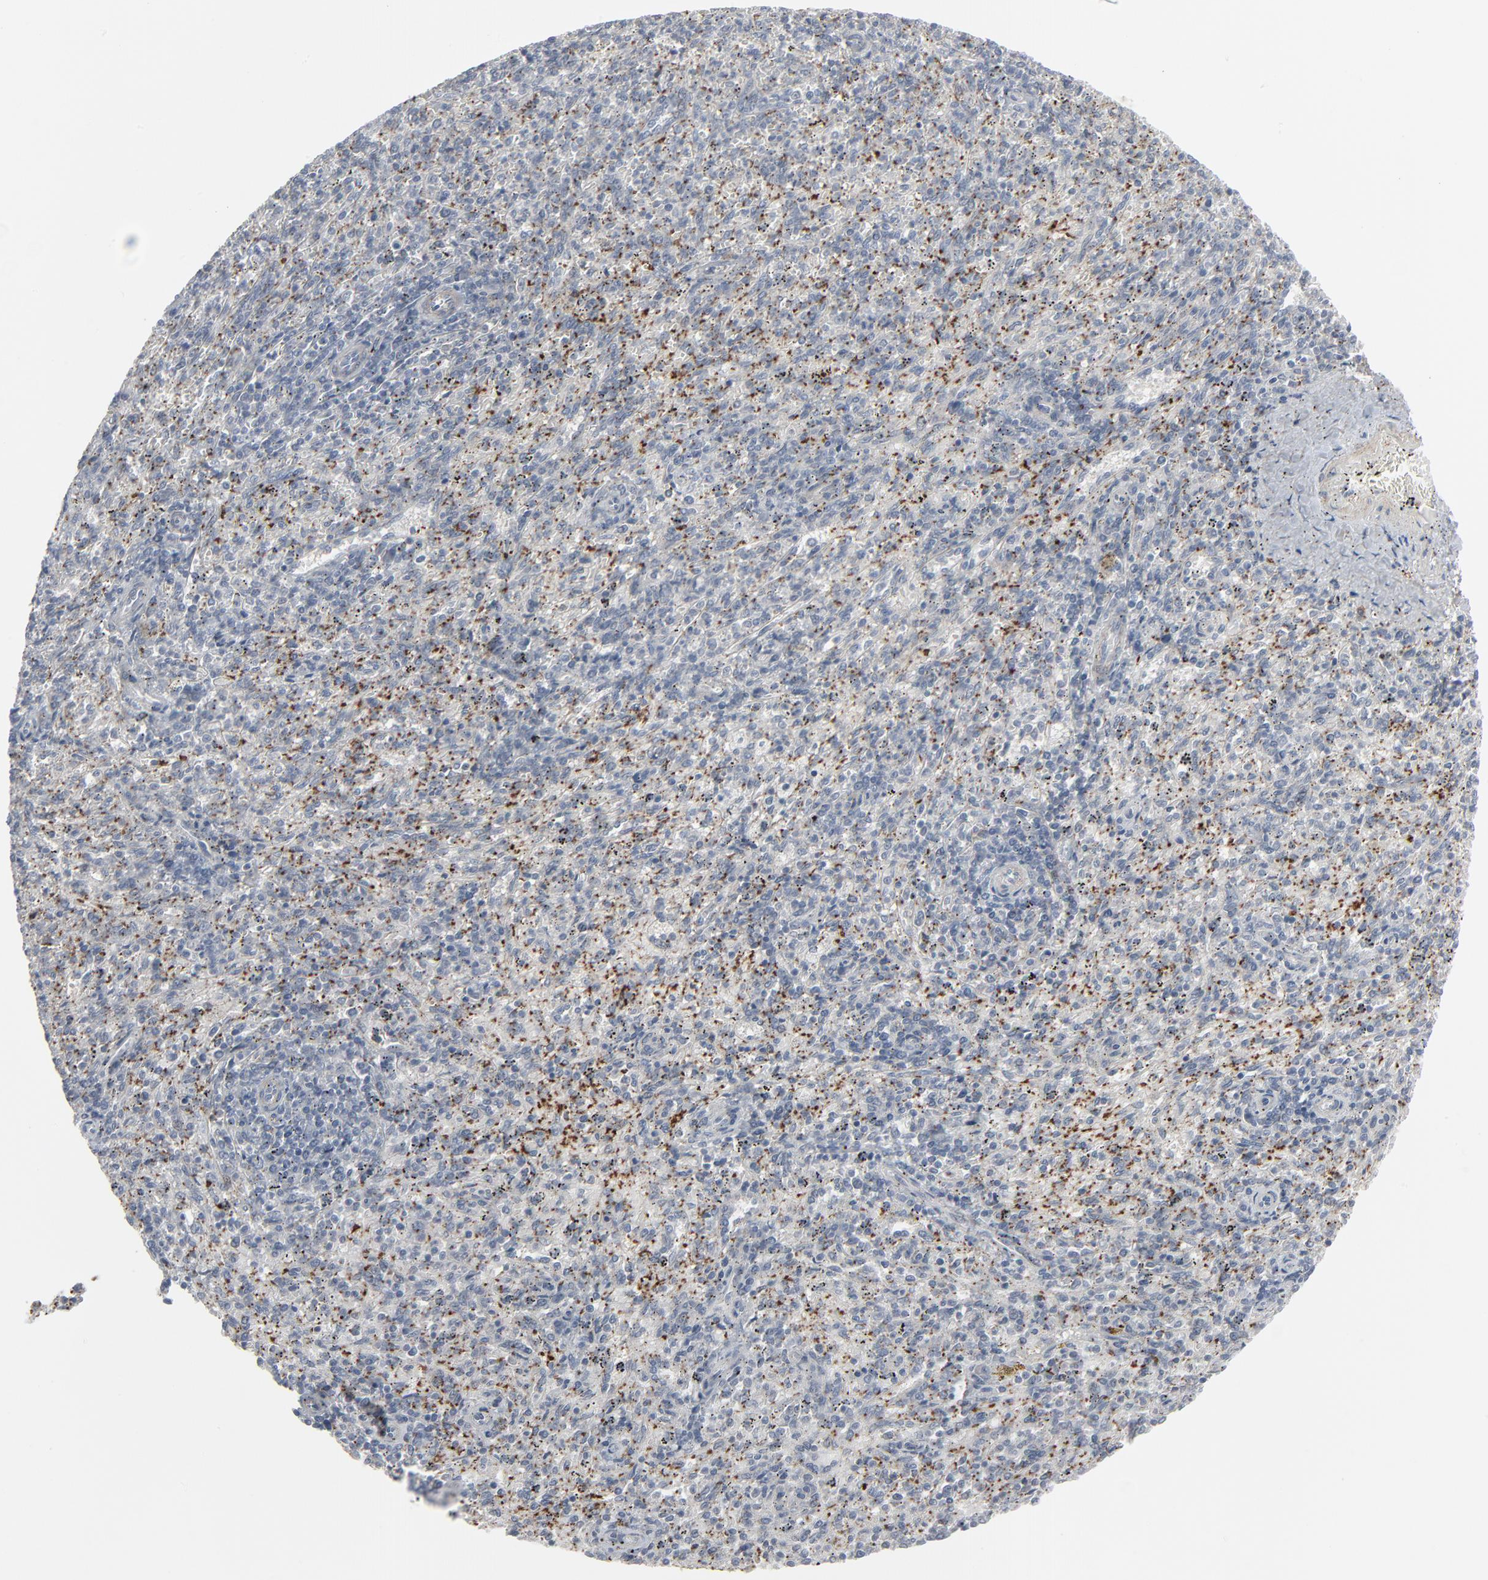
{"staining": {"intensity": "moderate", "quantity": "25%-75%", "location": "cytoplasmic/membranous"}, "tissue": "spleen", "cell_type": "Cells in red pulp", "image_type": "normal", "snomed": [{"axis": "morphology", "description": "Normal tissue, NOS"}, {"axis": "topography", "description": "Spleen"}], "caption": "Protein staining exhibits moderate cytoplasmic/membranous expression in about 25%-75% of cells in red pulp in normal spleen.", "gene": "NEUROD1", "patient": {"sex": "female", "age": 10}}